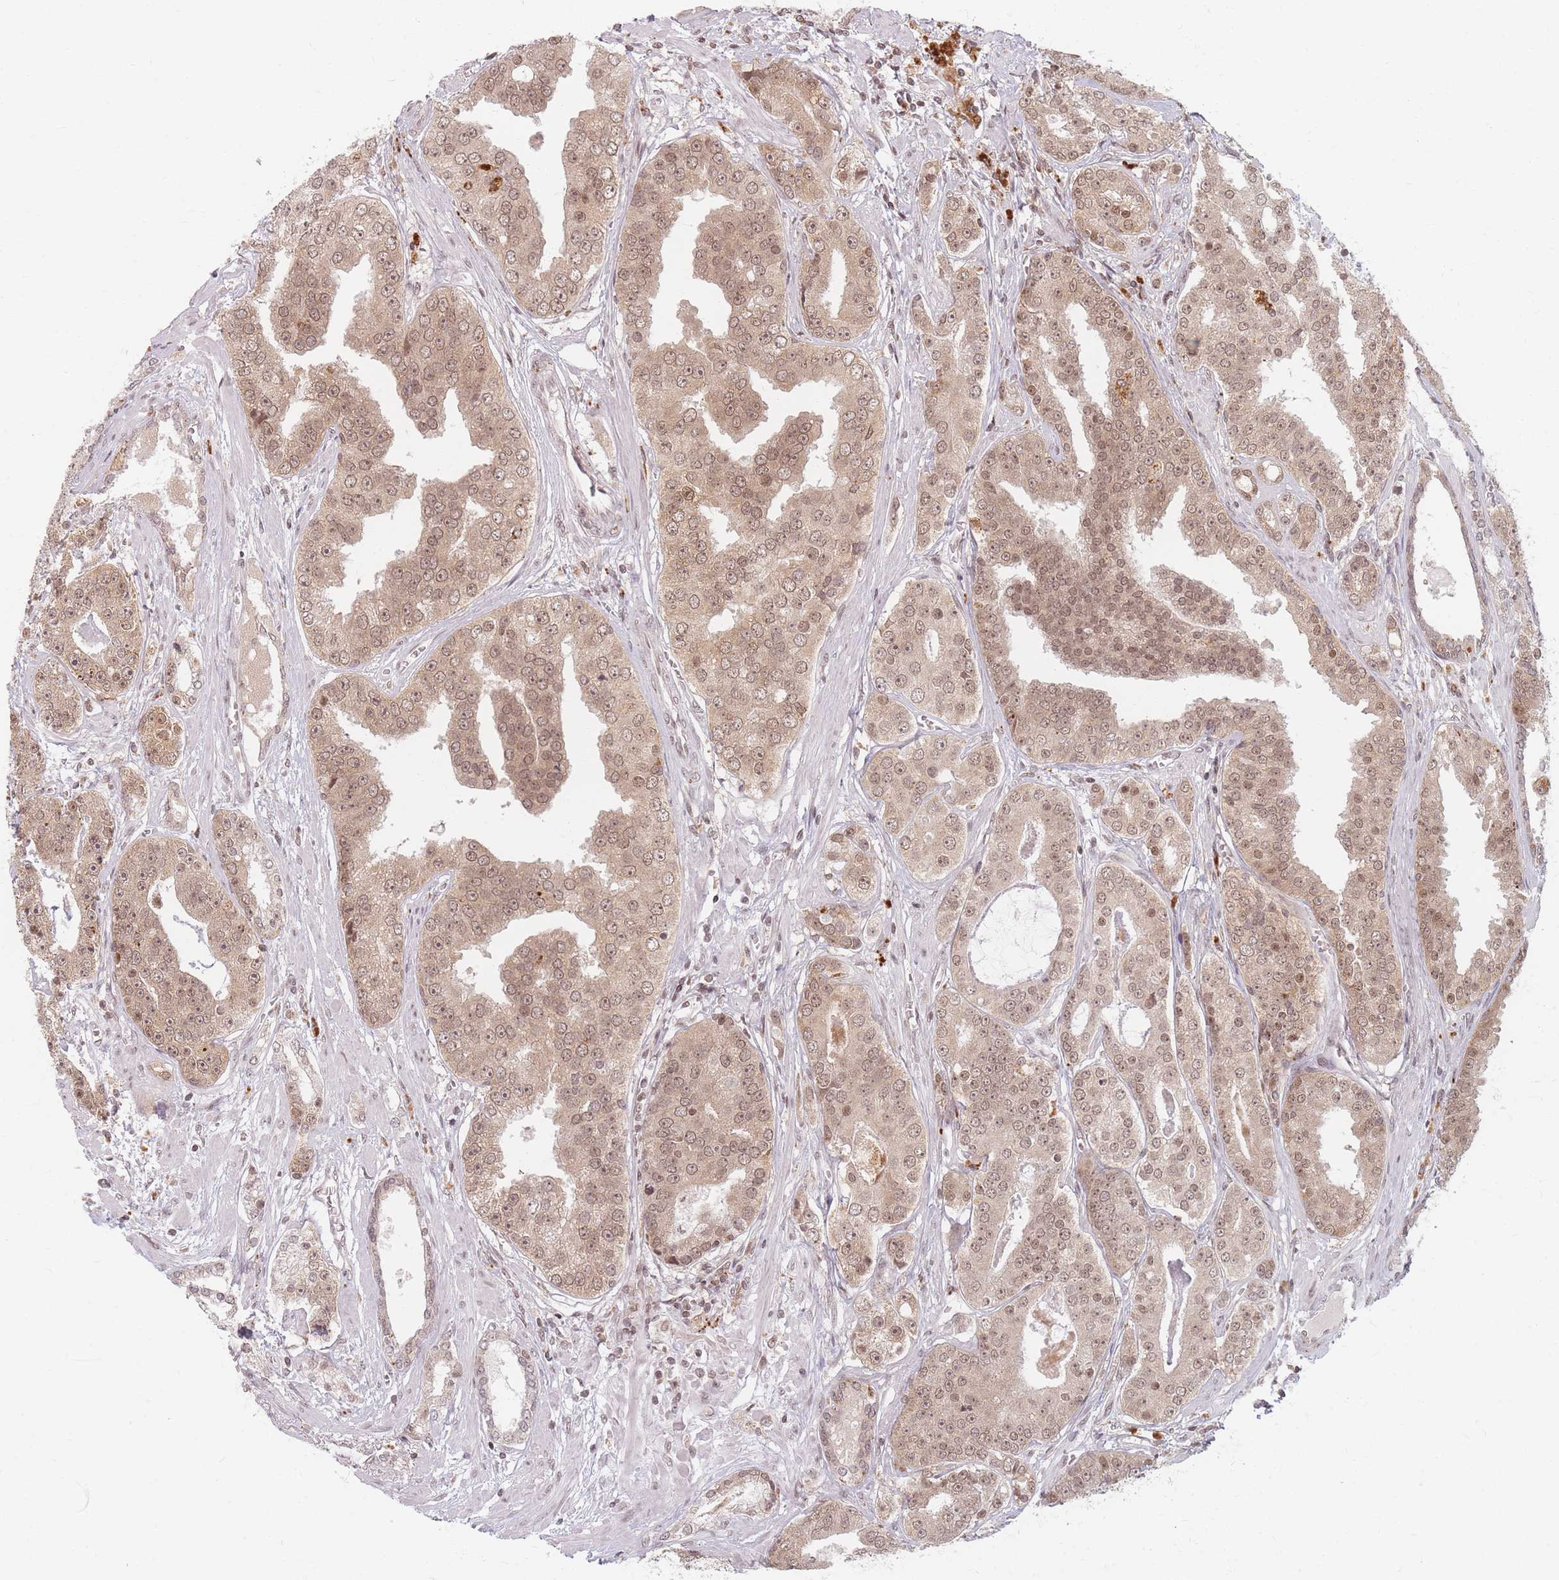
{"staining": {"intensity": "moderate", "quantity": ">75%", "location": "cytoplasmic/membranous,nuclear"}, "tissue": "prostate cancer", "cell_type": "Tumor cells", "image_type": "cancer", "snomed": [{"axis": "morphology", "description": "Adenocarcinoma, High grade"}, {"axis": "topography", "description": "Prostate"}], "caption": "An IHC image of tumor tissue is shown. Protein staining in brown highlights moderate cytoplasmic/membranous and nuclear positivity in prostate cancer within tumor cells.", "gene": "SPATA45", "patient": {"sex": "male", "age": 71}}